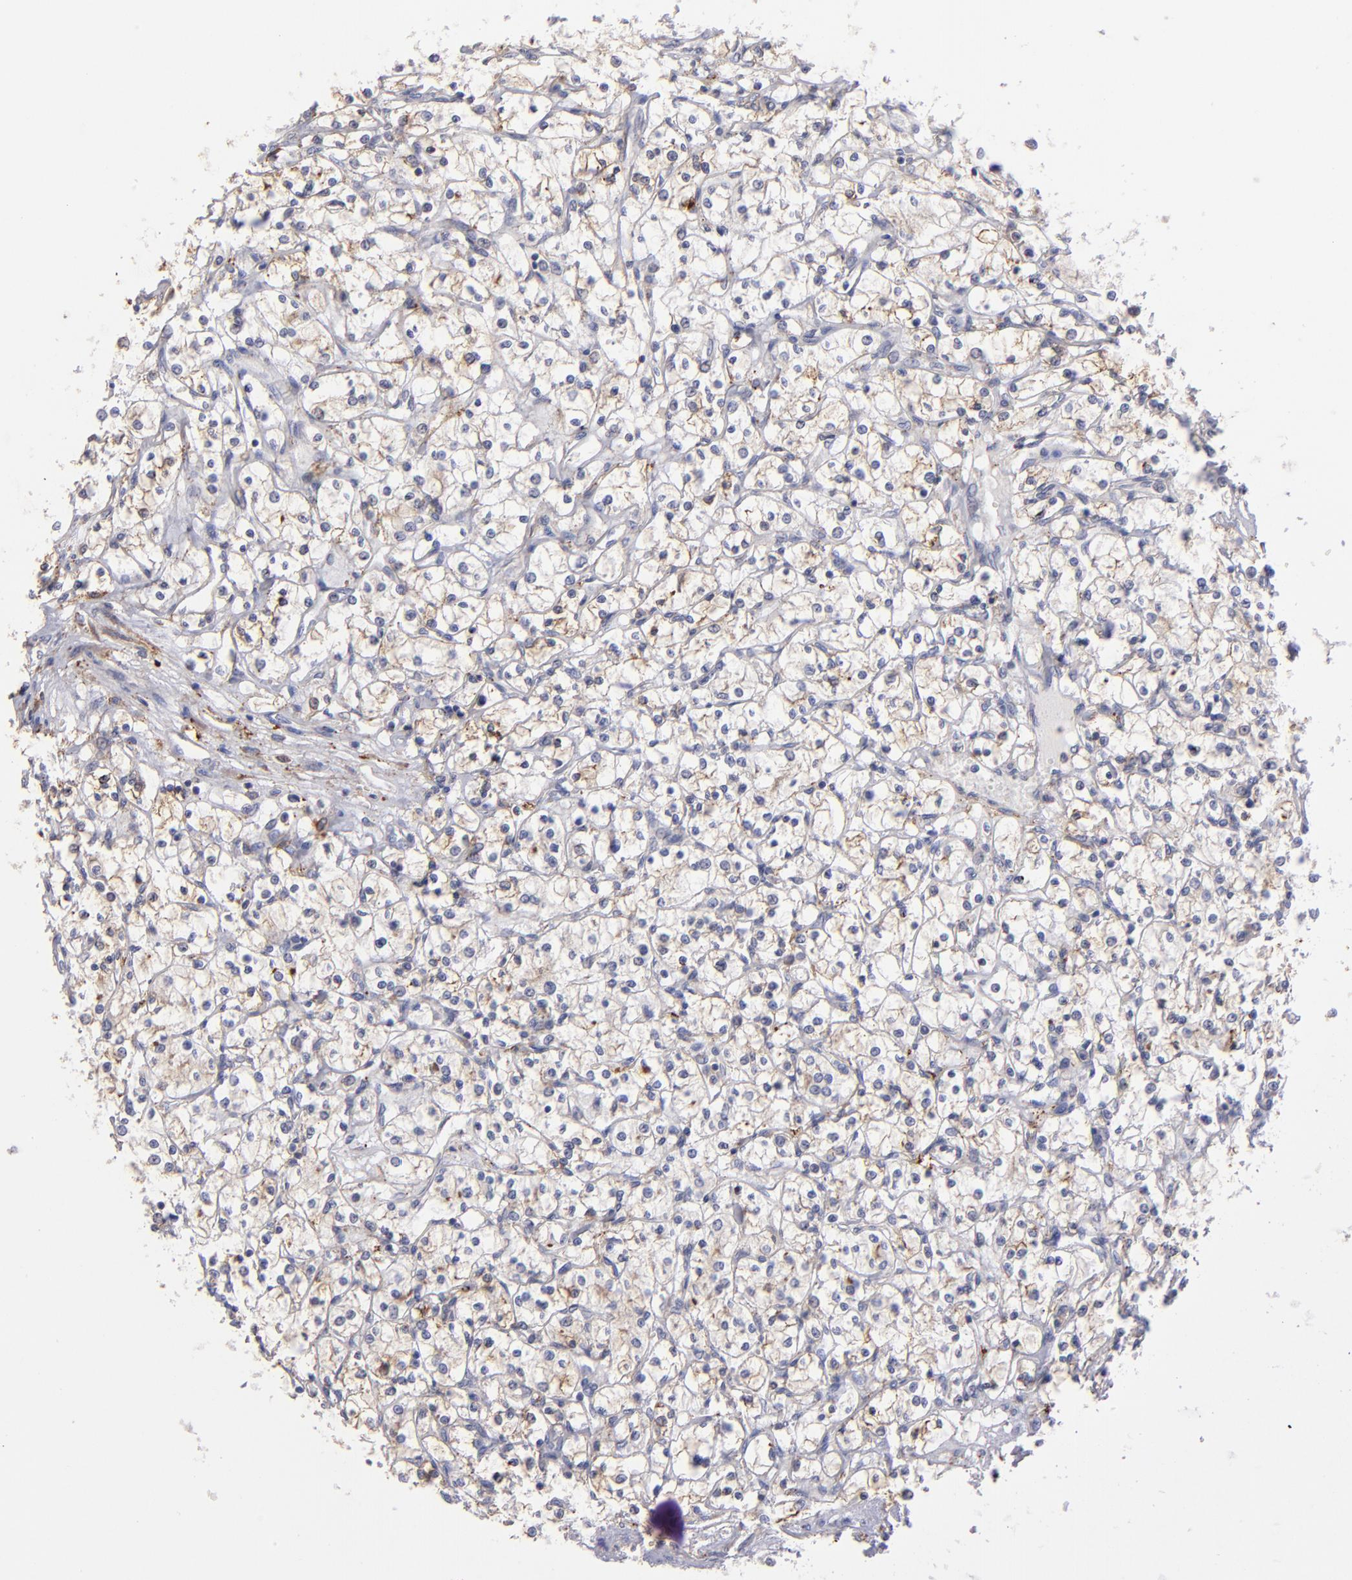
{"staining": {"intensity": "weak", "quantity": "25%-75%", "location": "cytoplasmic/membranous"}, "tissue": "renal cancer", "cell_type": "Tumor cells", "image_type": "cancer", "snomed": [{"axis": "morphology", "description": "Adenocarcinoma, NOS"}, {"axis": "topography", "description": "Kidney"}], "caption": "Immunohistochemistry of adenocarcinoma (renal) exhibits low levels of weak cytoplasmic/membranous expression in approximately 25%-75% of tumor cells.", "gene": "MFGE8", "patient": {"sex": "male", "age": 61}}